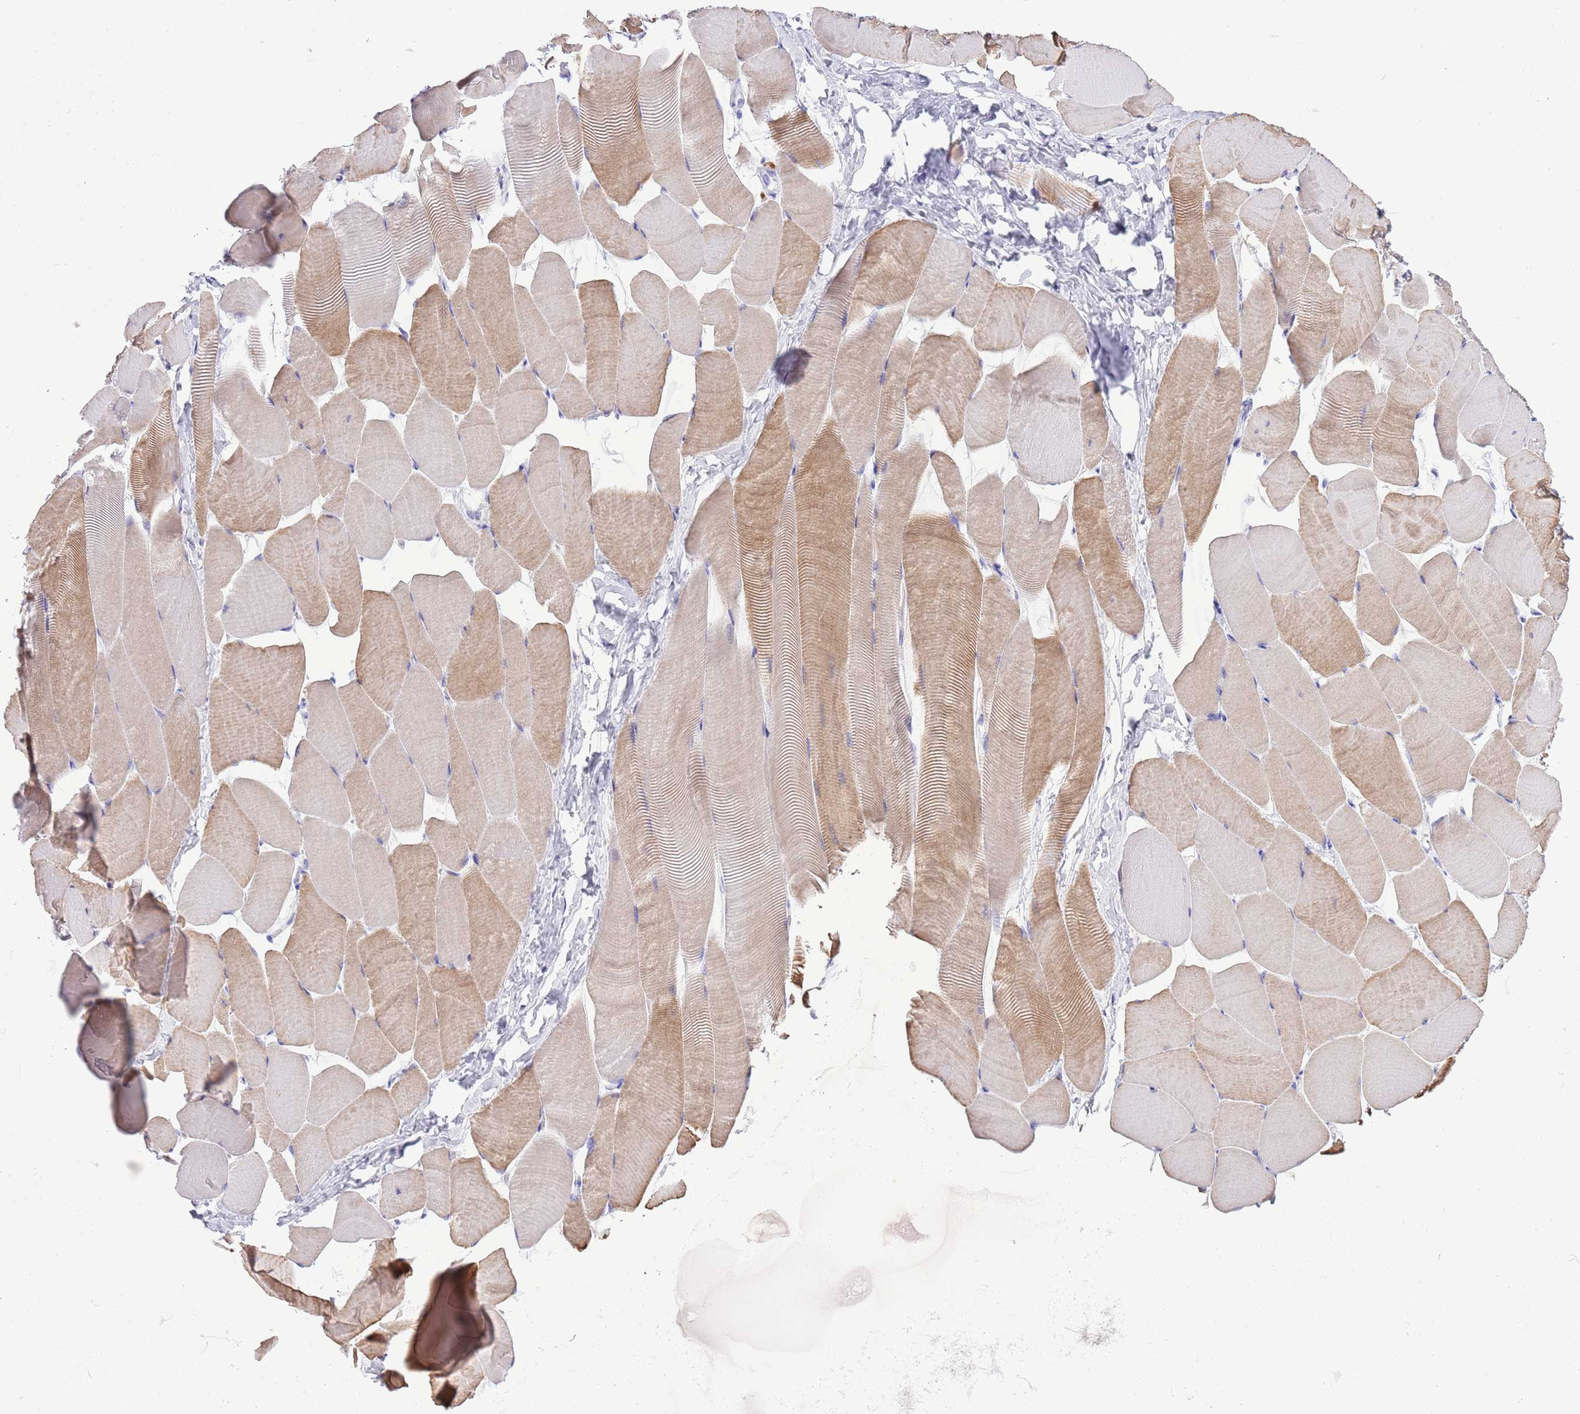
{"staining": {"intensity": "moderate", "quantity": "25%-75%", "location": "cytoplasmic/membranous"}, "tissue": "skeletal muscle", "cell_type": "Myocytes", "image_type": "normal", "snomed": [{"axis": "morphology", "description": "Normal tissue, NOS"}, {"axis": "topography", "description": "Skeletal muscle"}], "caption": "DAB immunohistochemical staining of benign human skeletal muscle shows moderate cytoplasmic/membranous protein expression in about 25%-75% of myocytes. The staining was performed using DAB (3,3'-diaminobenzidine), with brown indicating positive protein expression. Nuclei are stained blue with hematoxylin.", "gene": "ABHD17C", "patient": {"sex": "male", "age": 25}}